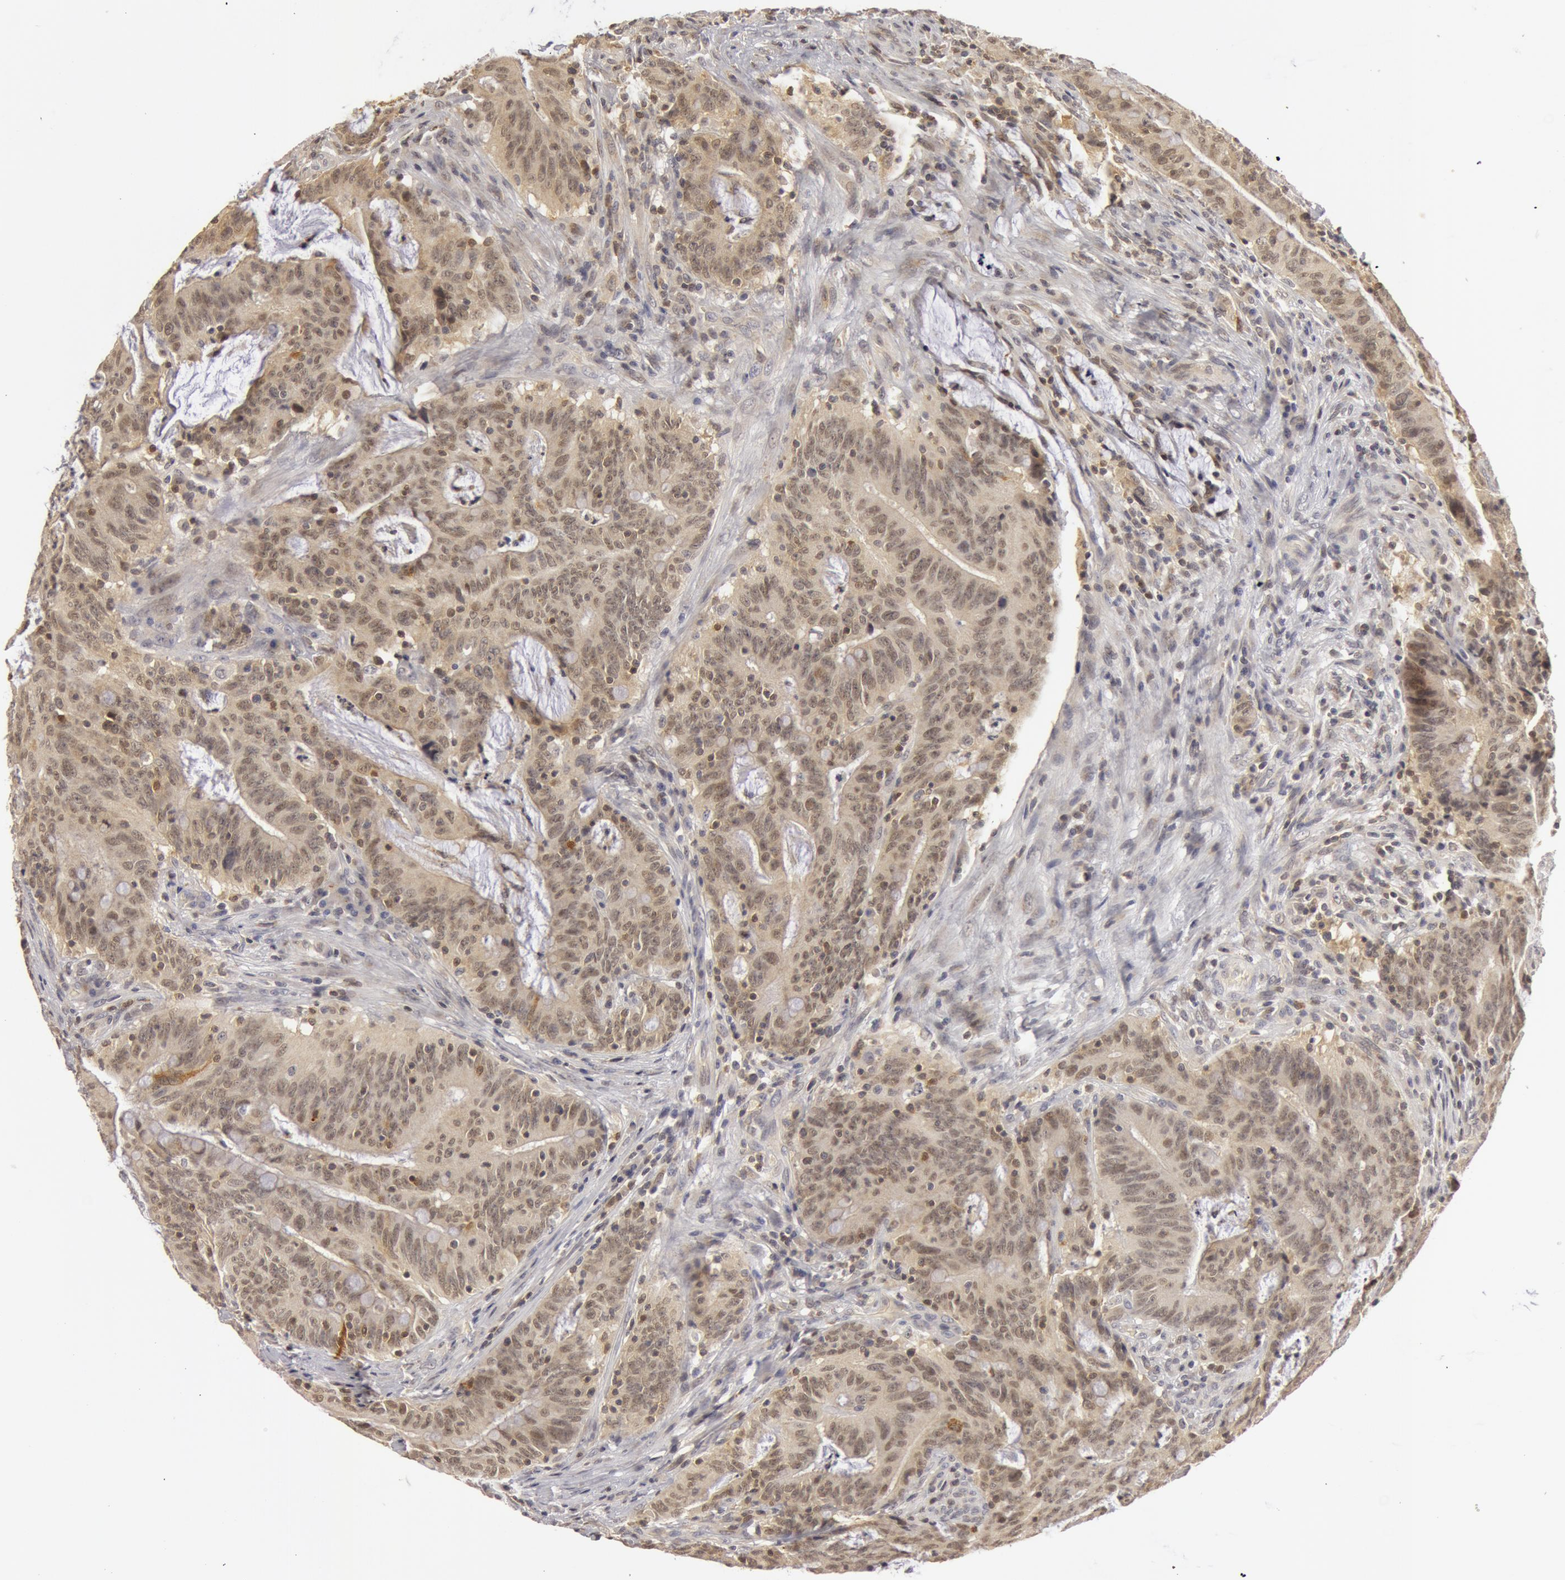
{"staining": {"intensity": "moderate", "quantity": ">75%", "location": "nuclear"}, "tissue": "colorectal cancer", "cell_type": "Tumor cells", "image_type": "cancer", "snomed": [{"axis": "morphology", "description": "Adenocarcinoma, NOS"}, {"axis": "topography", "description": "Colon"}], "caption": "Brown immunohistochemical staining in colorectal adenocarcinoma shows moderate nuclear positivity in approximately >75% of tumor cells.", "gene": "OASL", "patient": {"sex": "male", "age": 54}}